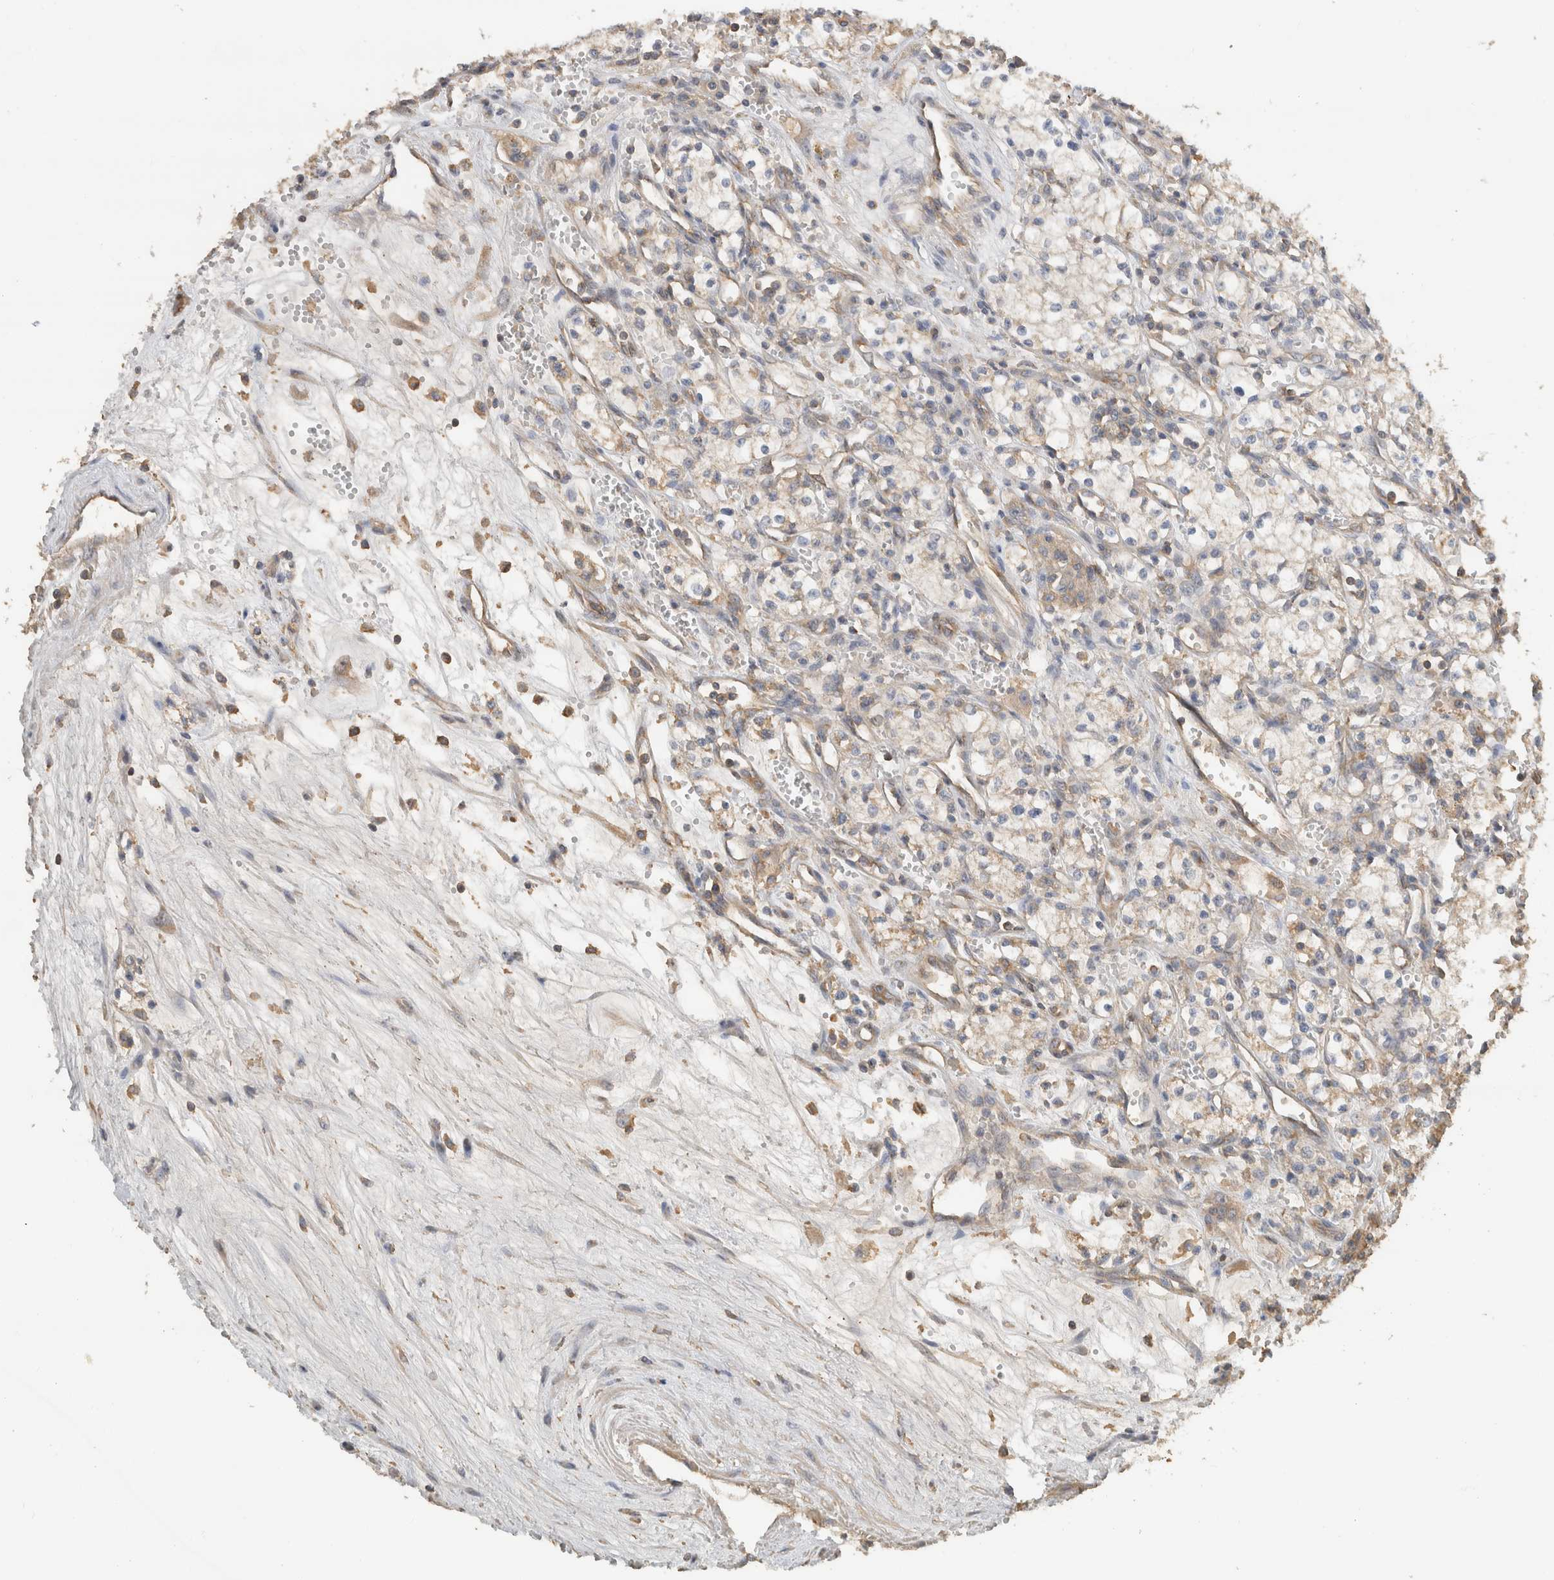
{"staining": {"intensity": "negative", "quantity": "none", "location": "none"}, "tissue": "renal cancer", "cell_type": "Tumor cells", "image_type": "cancer", "snomed": [{"axis": "morphology", "description": "Adenocarcinoma, NOS"}, {"axis": "topography", "description": "Kidney"}], "caption": "Immunohistochemistry (IHC) photomicrograph of neoplastic tissue: renal adenocarcinoma stained with DAB (3,3'-diaminobenzidine) demonstrates no significant protein expression in tumor cells. Brightfield microscopy of immunohistochemistry (IHC) stained with DAB (brown) and hematoxylin (blue), captured at high magnification.", "gene": "EIF4G3", "patient": {"sex": "male", "age": 59}}